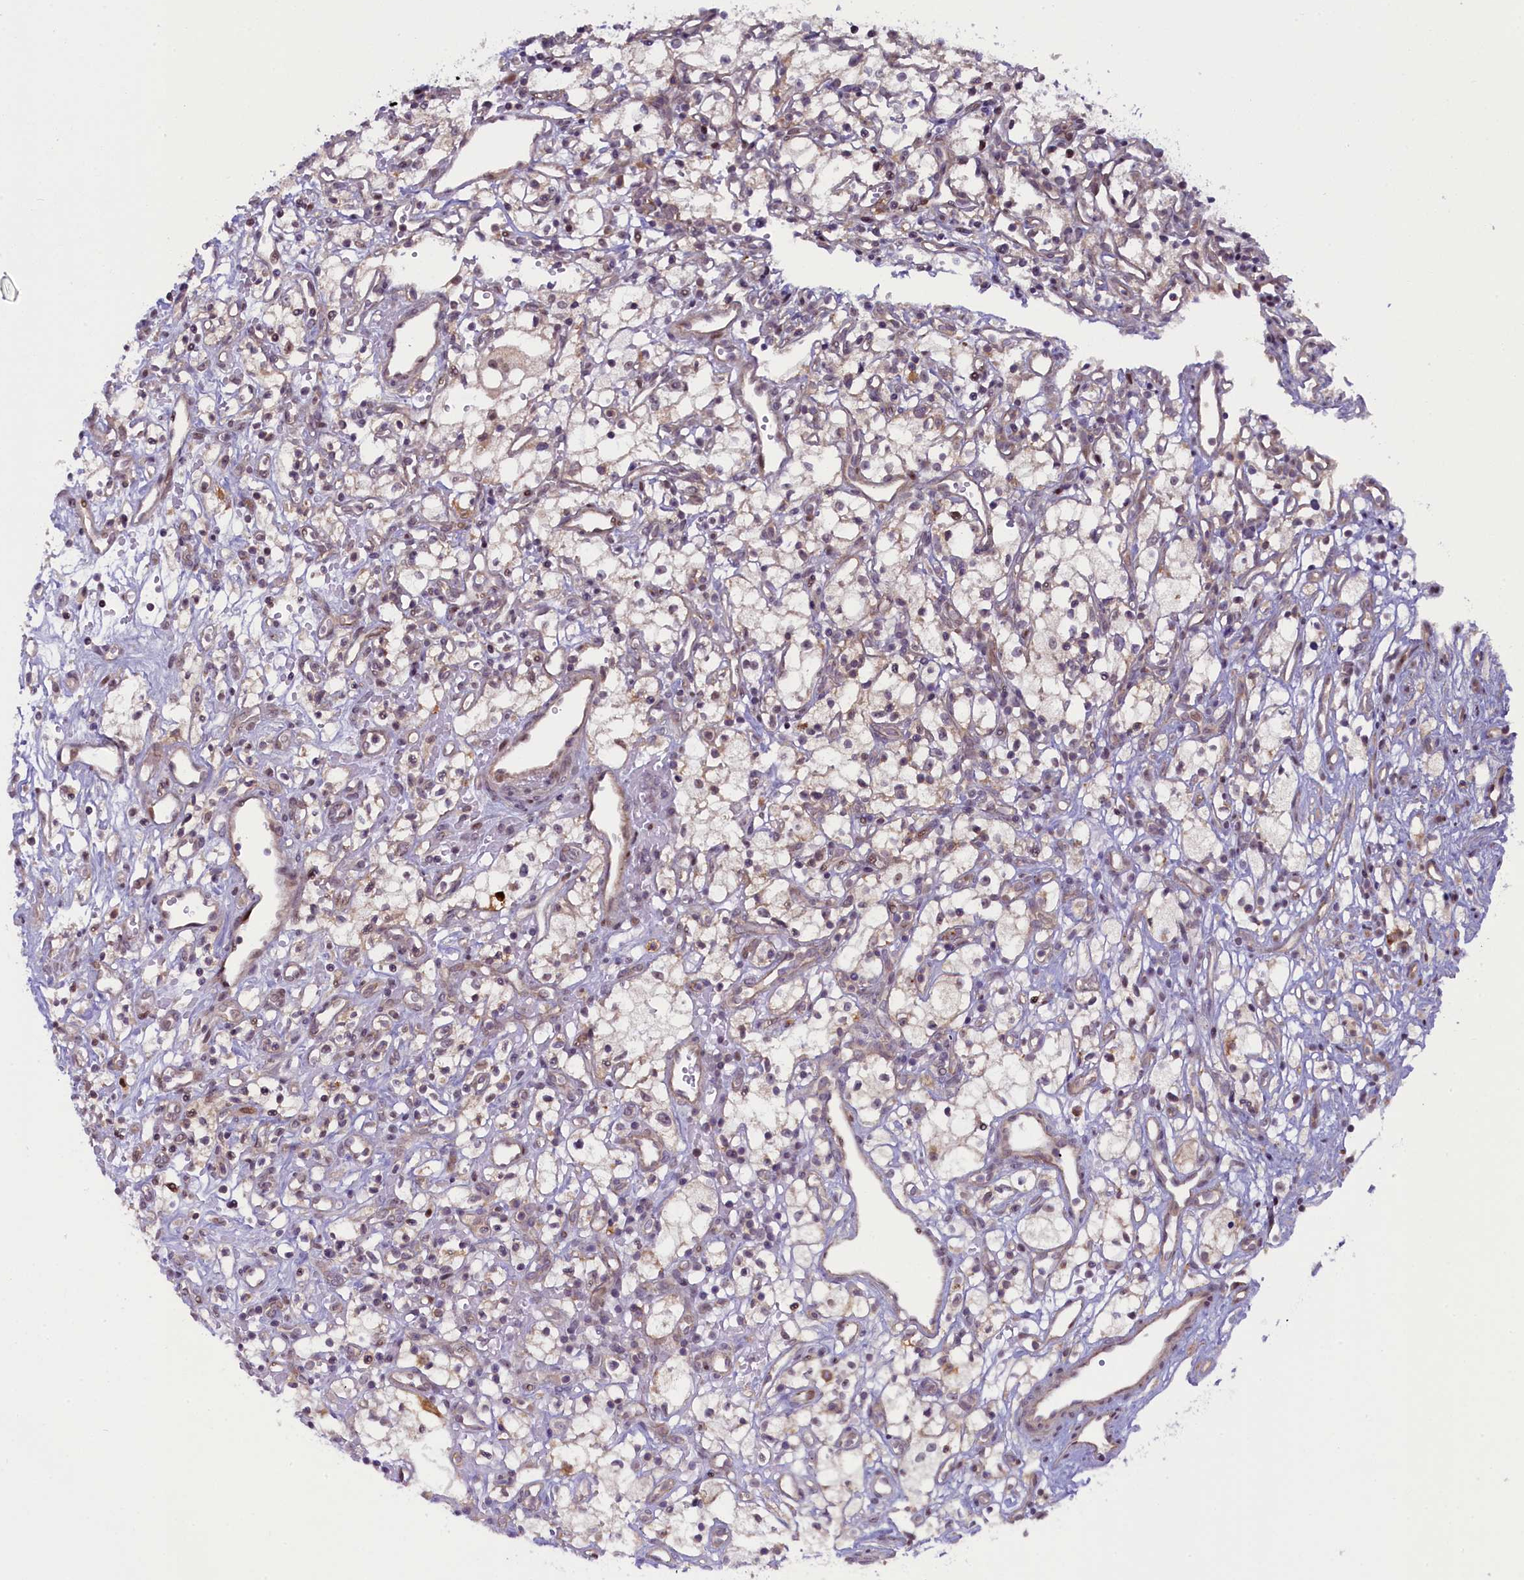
{"staining": {"intensity": "negative", "quantity": "none", "location": "none"}, "tissue": "renal cancer", "cell_type": "Tumor cells", "image_type": "cancer", "snomed": [{"axis": "morphology", "description": "Adenocarcinoma, NOS"}, {"axis": "topography", "description": "Kidney"}], "caption": "Tumor cells show no significant protein expression in adenocarcinoma (renal). (Stains: DAB immunohistochemistry with hematoxylin counter stain, Microscopy: brightfield microscopy at high magnification).", "gene": "CCL23", "patient": {"sex": "male", "age": 59}}